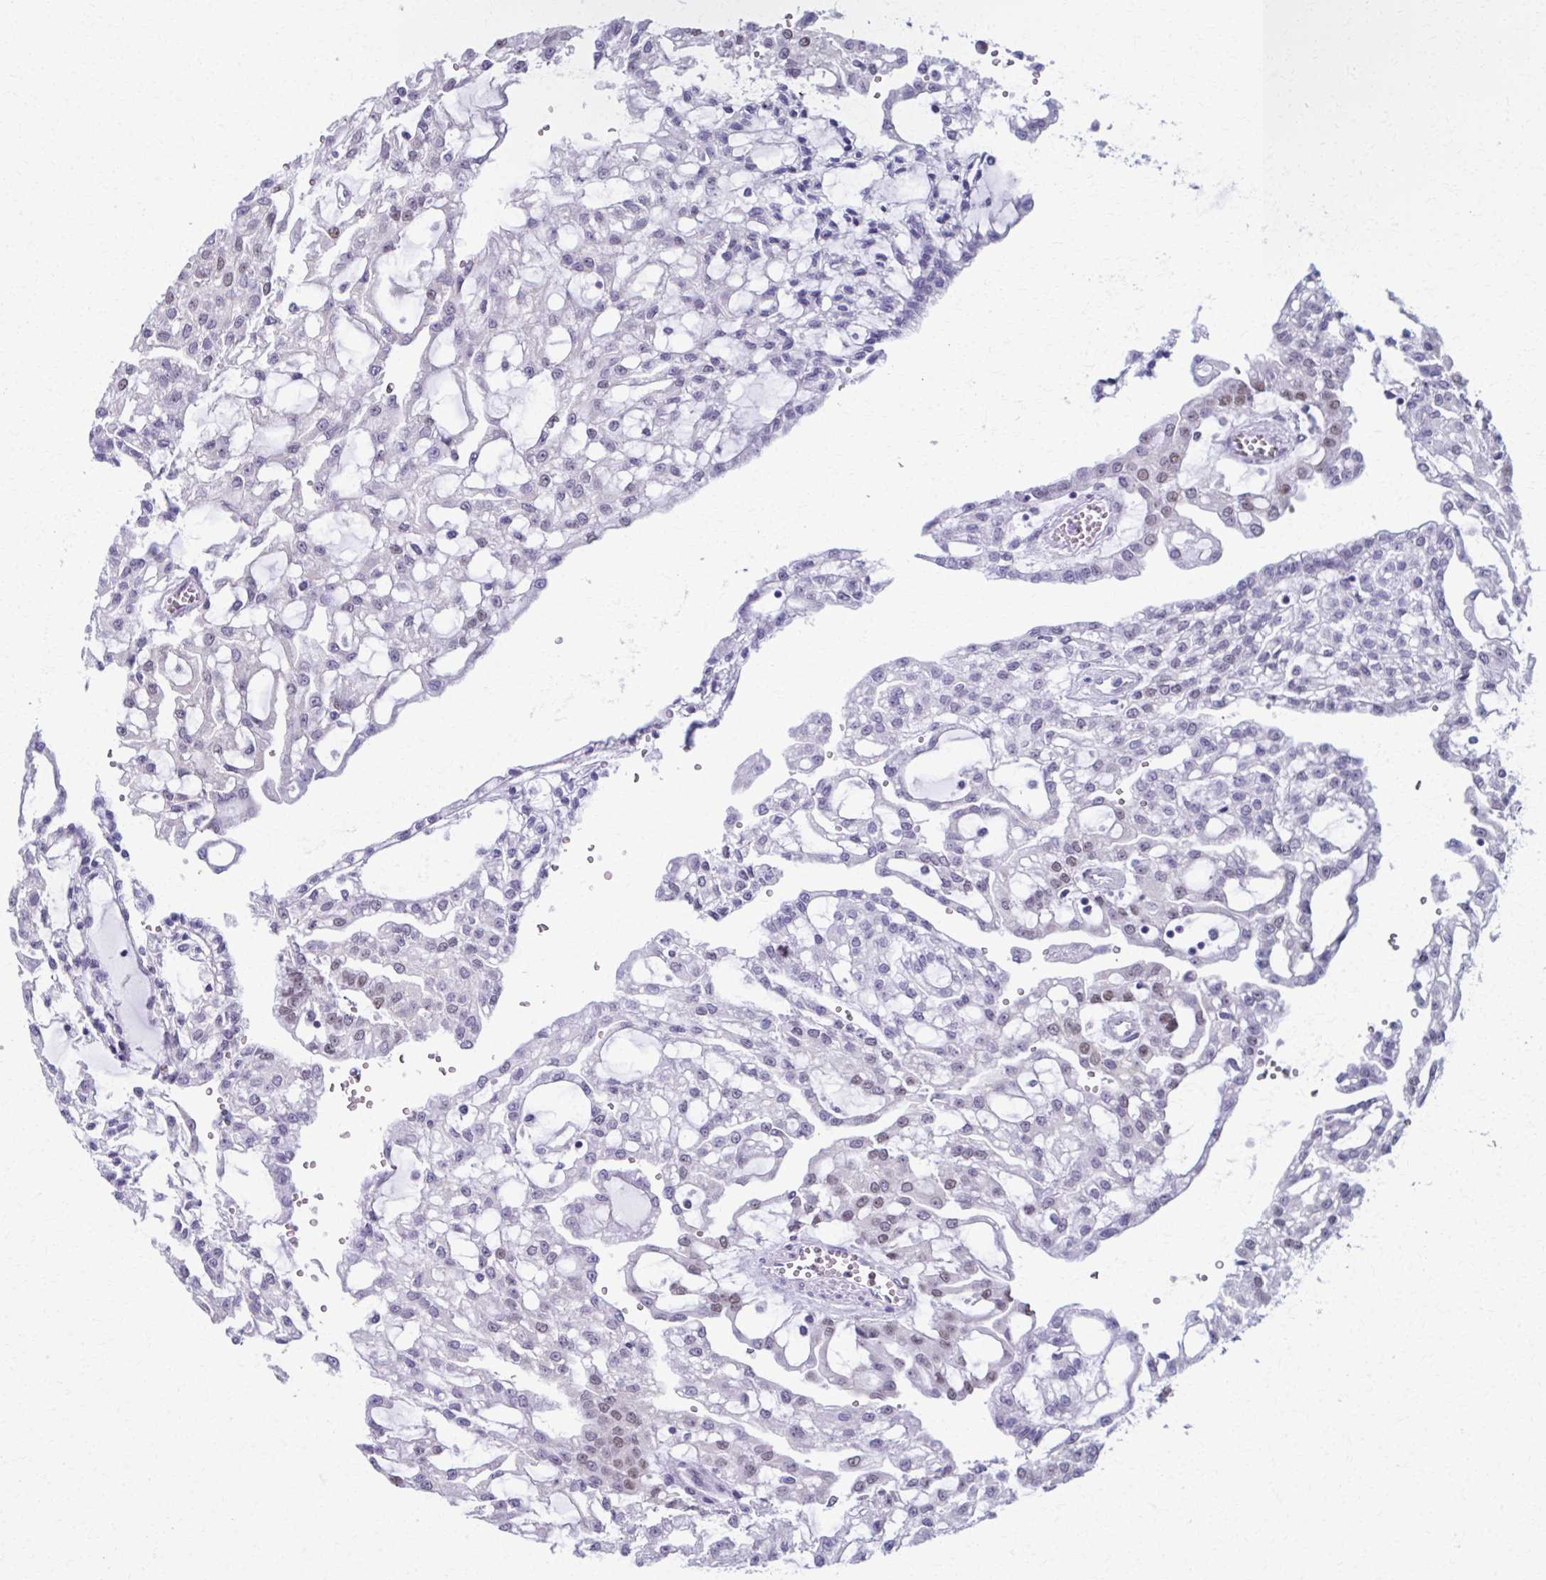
{"staining": {"intensity": "weak", "quantity": "<25%", "location": "nuclear"}, "tissue": "renal cancer", "cell_type": "Tumor cells", "image_type": "cancer", "snomed": [{"axis": "morphology", "description": "Adenocarcinoma, NOS"}, {"axis": "topography", "description": "Kidney"}], "caption": "Immunohistochemical staining of renal cancer (adenocarcinoma) displays no significant positivity in tumor cells.", "gene": "SCLY", "patient": {"sex": "male", "age": 63}}